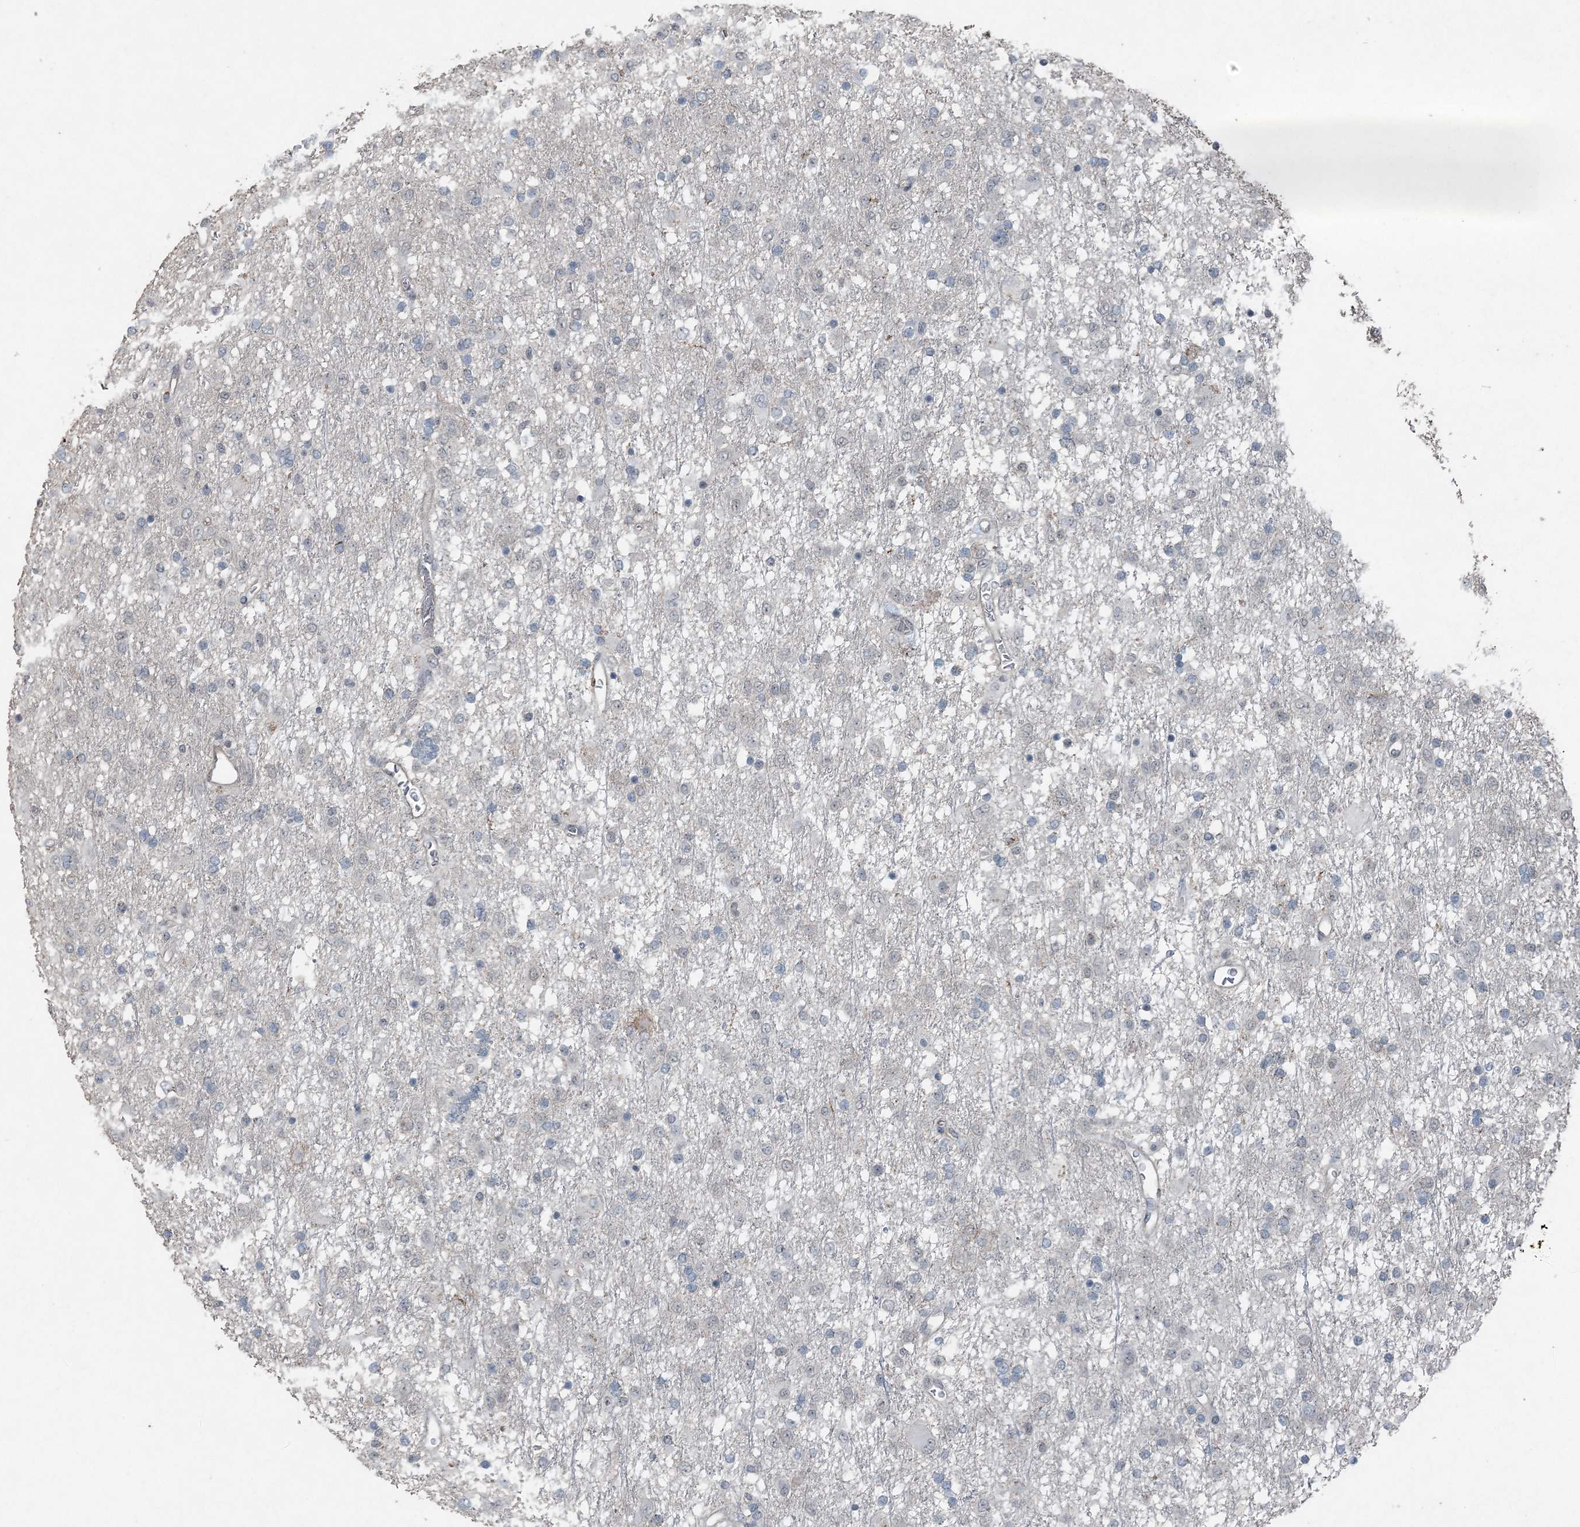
{"staining": {"intensity": "negative", "quantity": "none", "location": "none"}, "tissue": "glioma", "cell_type": "Tumor cells", "image_type": "cancer", "snomed": [{"axis": "morphology", "description": "Glioma, malignant, Low grade"}, {"axis": "topography", "description": "Brain"}], "caption": "Image shows no significant protein positivity in tumor cells of low-grade glioma (malignant).", "gene": "VSIG2", "patient": {"sex": "male", "age": 65}}